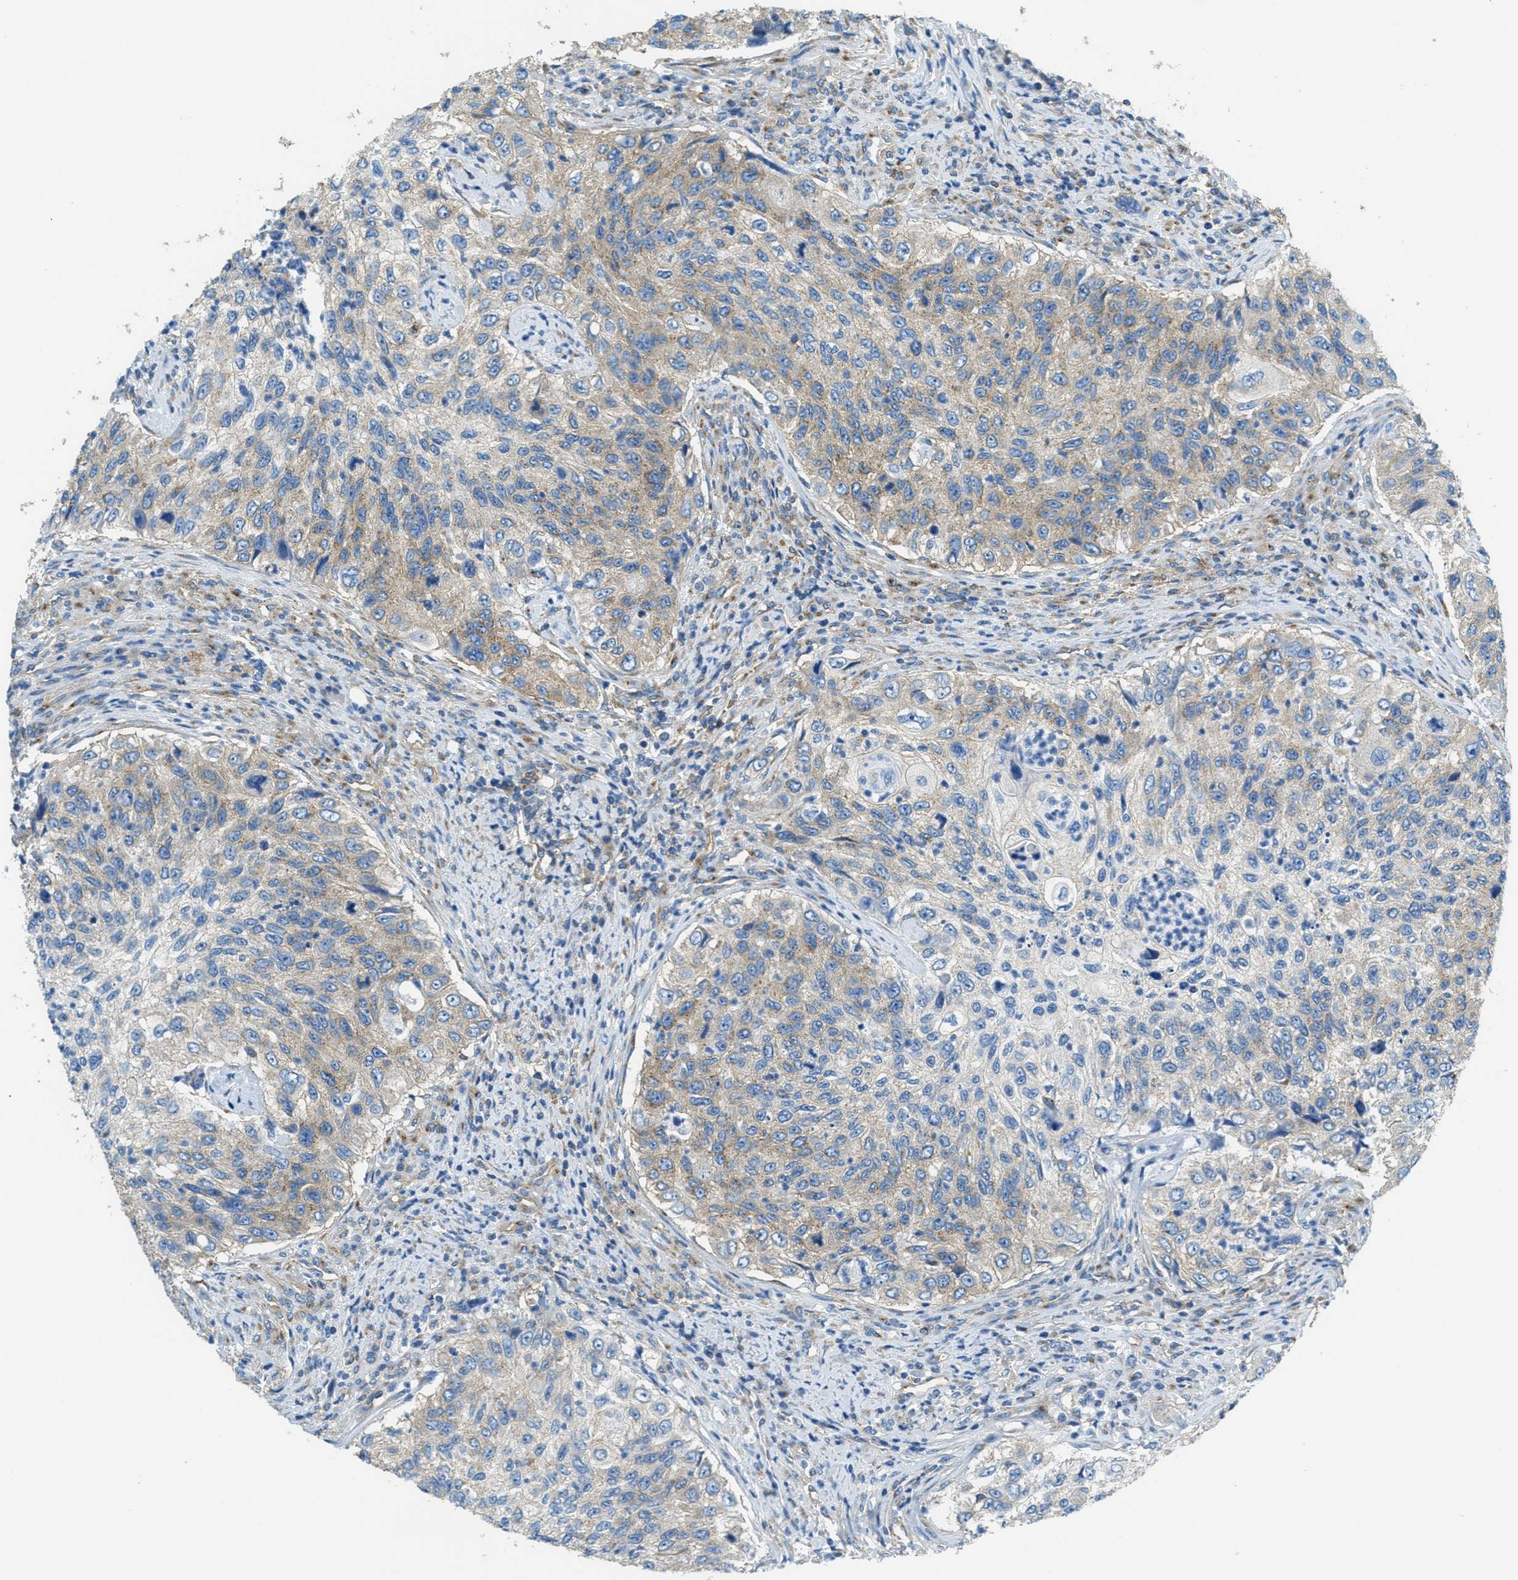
{"staining": {"intensity": "weak", "quantity": "25%-75%", "location": "cytoplasmic/membranous"}, "tissue": "urothelial cancer", "cell_type": "Tumor cells", "image_type": "cancer", "snomed": [{"axis": "morphology", "description": "Urothelial carcinoma, High grade"}, {"axis": "topography", "description": "Urinary bladder"}], "caption": "Tumor cells display weak cytoplasmic/membranous staining in about 25%-75% of cells in high-grade urothelial carcinoma. Using DAB (3,3'-diaminobenzidine) (brown) and hematoxylin (blue) stains, captured at high magnification using brightfield microscopy.", "gene": "AP2B1", "patient": {"sex": "female", "age": 60}}